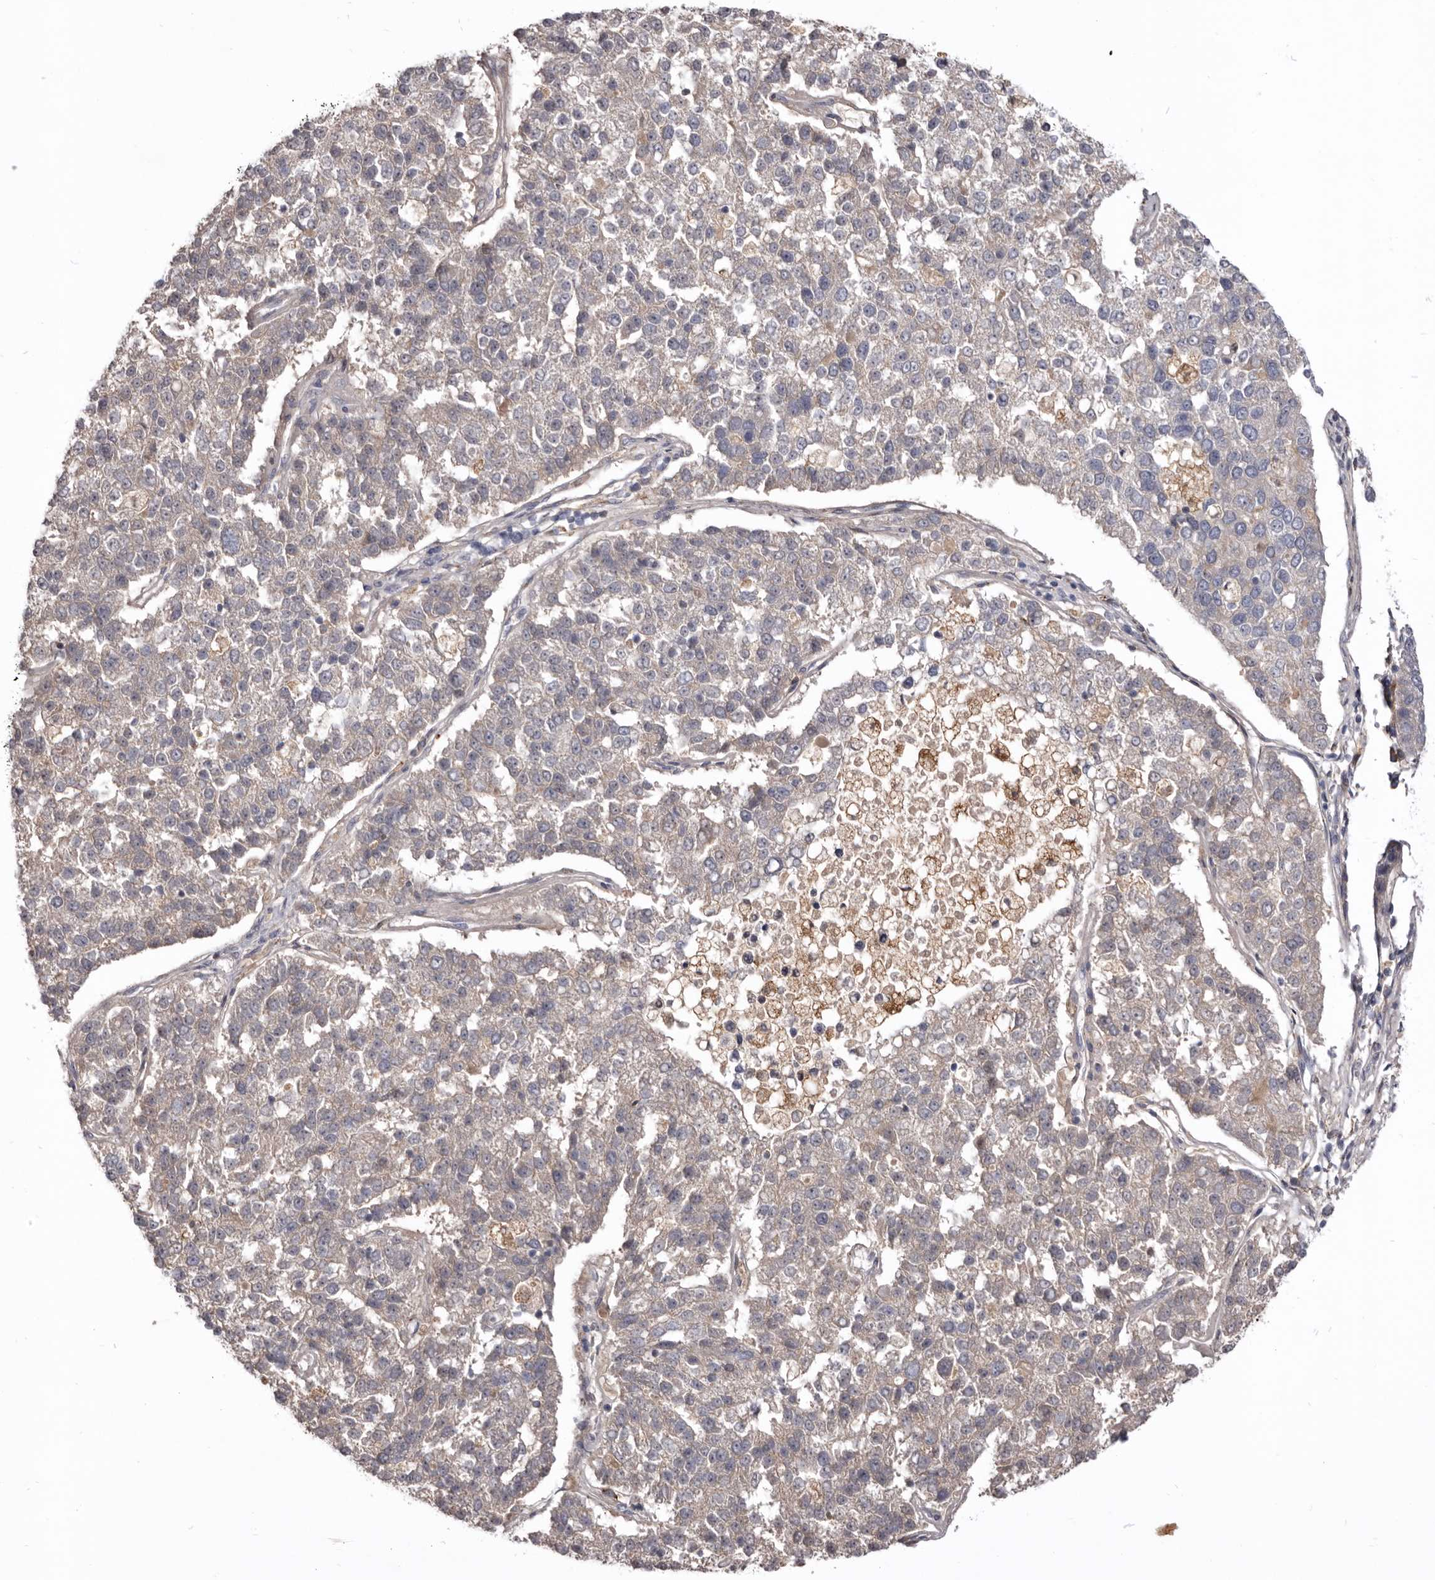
{"staining": {"intensity": "negative", "quantity": "none", "location": "none"}, "tissue": "pancreatic cancer", "cell_type": "Tumor cells", "image_type": "cancer", "snomed": [{"axis": "morphology", "description": "Adenocarcinoma, NOS"}, {"axis": "topography", "description": "Pancreas"}], "caption": "A photomicrograph of human pancreatic cancer (adenocarcinoma) is negative for staining in tumor cells.", "gene": "NENF", "patient": {"sex": "female", "age": 61}}